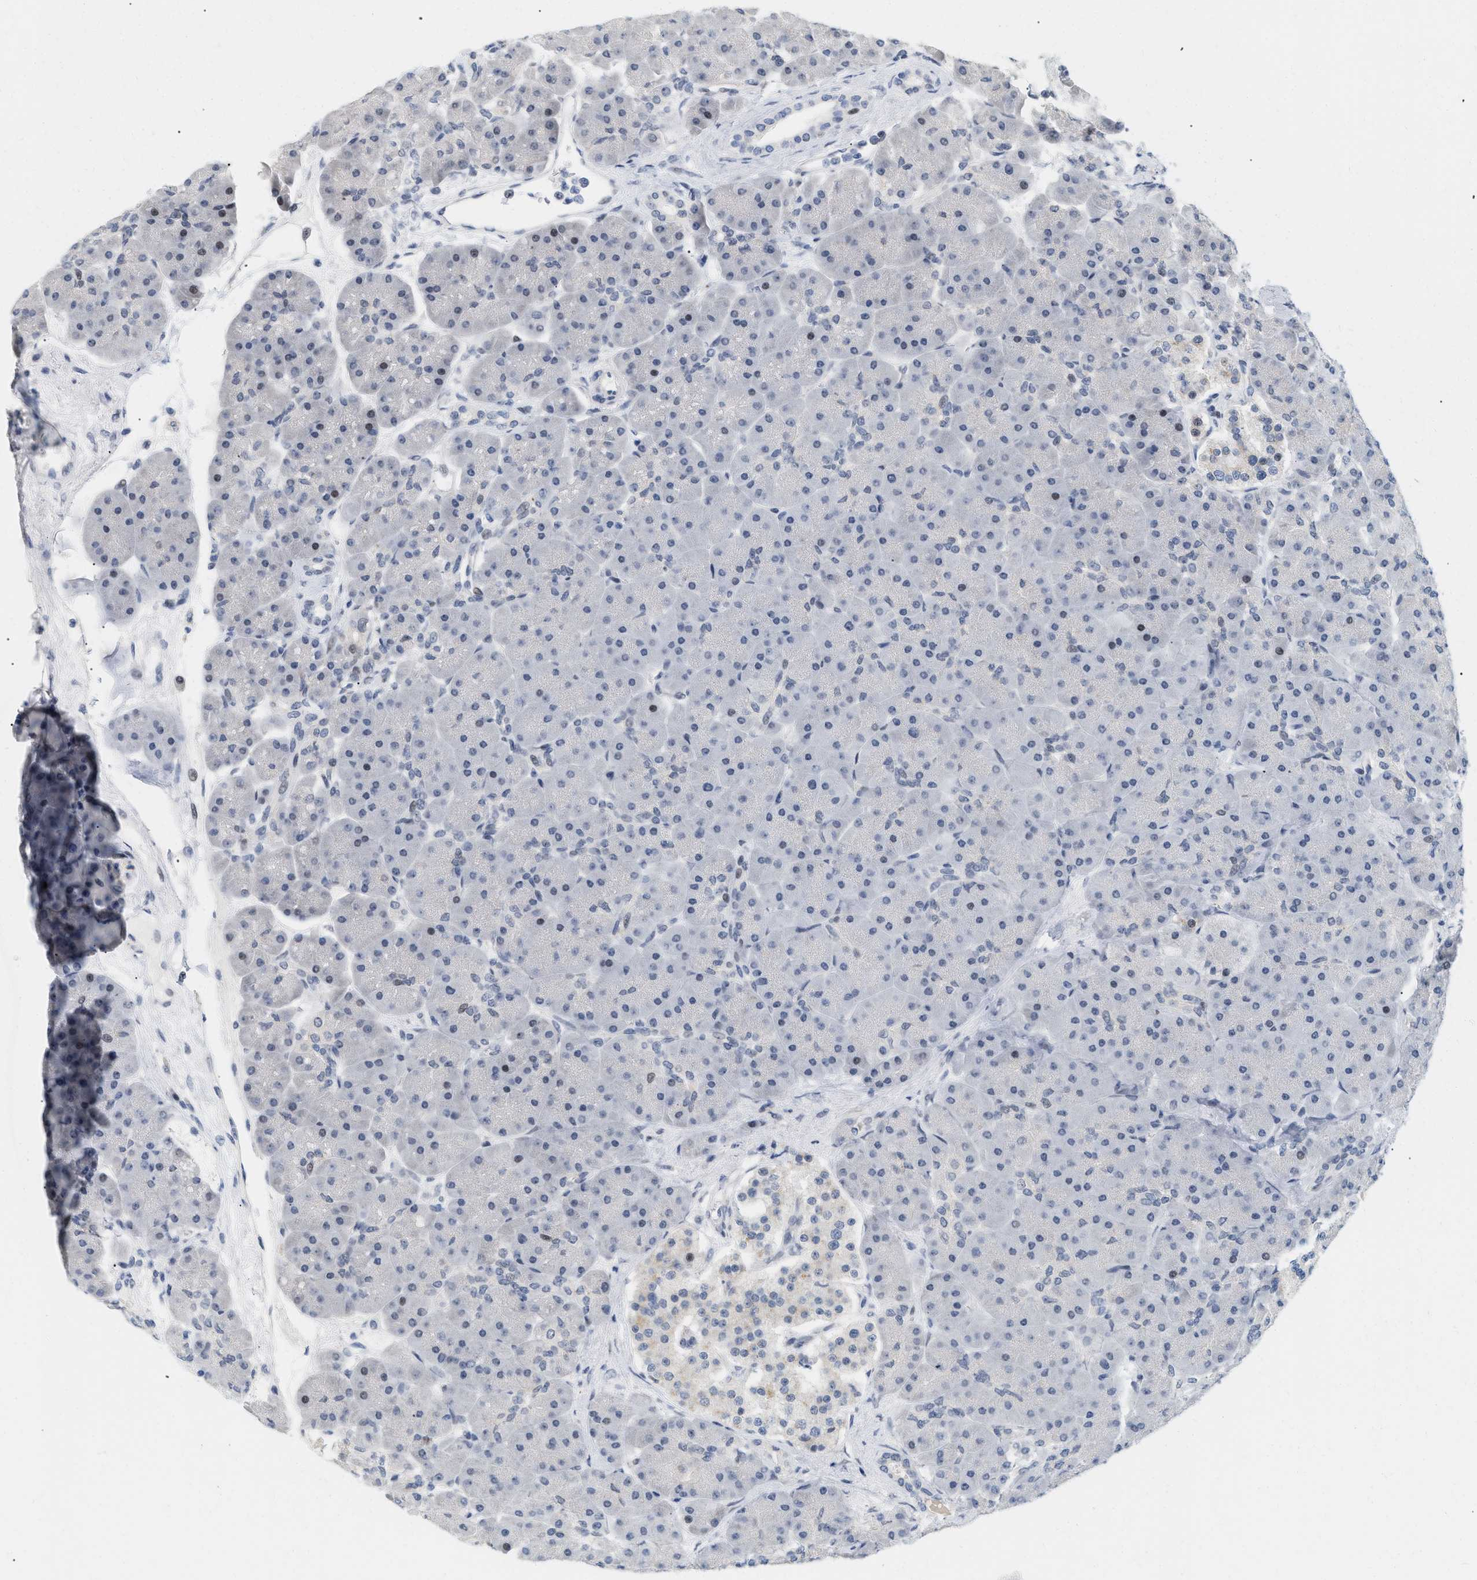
{"staining": {"intensity": "moderate", "quantity": "25%-75%", "location": "nuclear"}, "tissue": "pancreas", "cell_type": "Exocrine glandular cells", "image_type": "normal", "snomed": [{"axis": "morphology", "description": "Normal tissue, NOS"}, {"axis": "topography", "description": "Pancreas"}], "caption": "High-magnification brightfield microscopy of normal pancreas stained with DAB (3,3'-diaminobenzidine) (brown) and counterstained with hematoxylin (blue). exocrine glandular cells exhibit moderate nuclear staining is seen in about25%-75% of cells. Using DAB (3,3'-diaminobenzidine) (brown) and hematoxylin (blue) stains, captured at high magnification using brightfield microscopy.", "gene": "PPARD", "patient": {"sex": "male", "age": 66}}